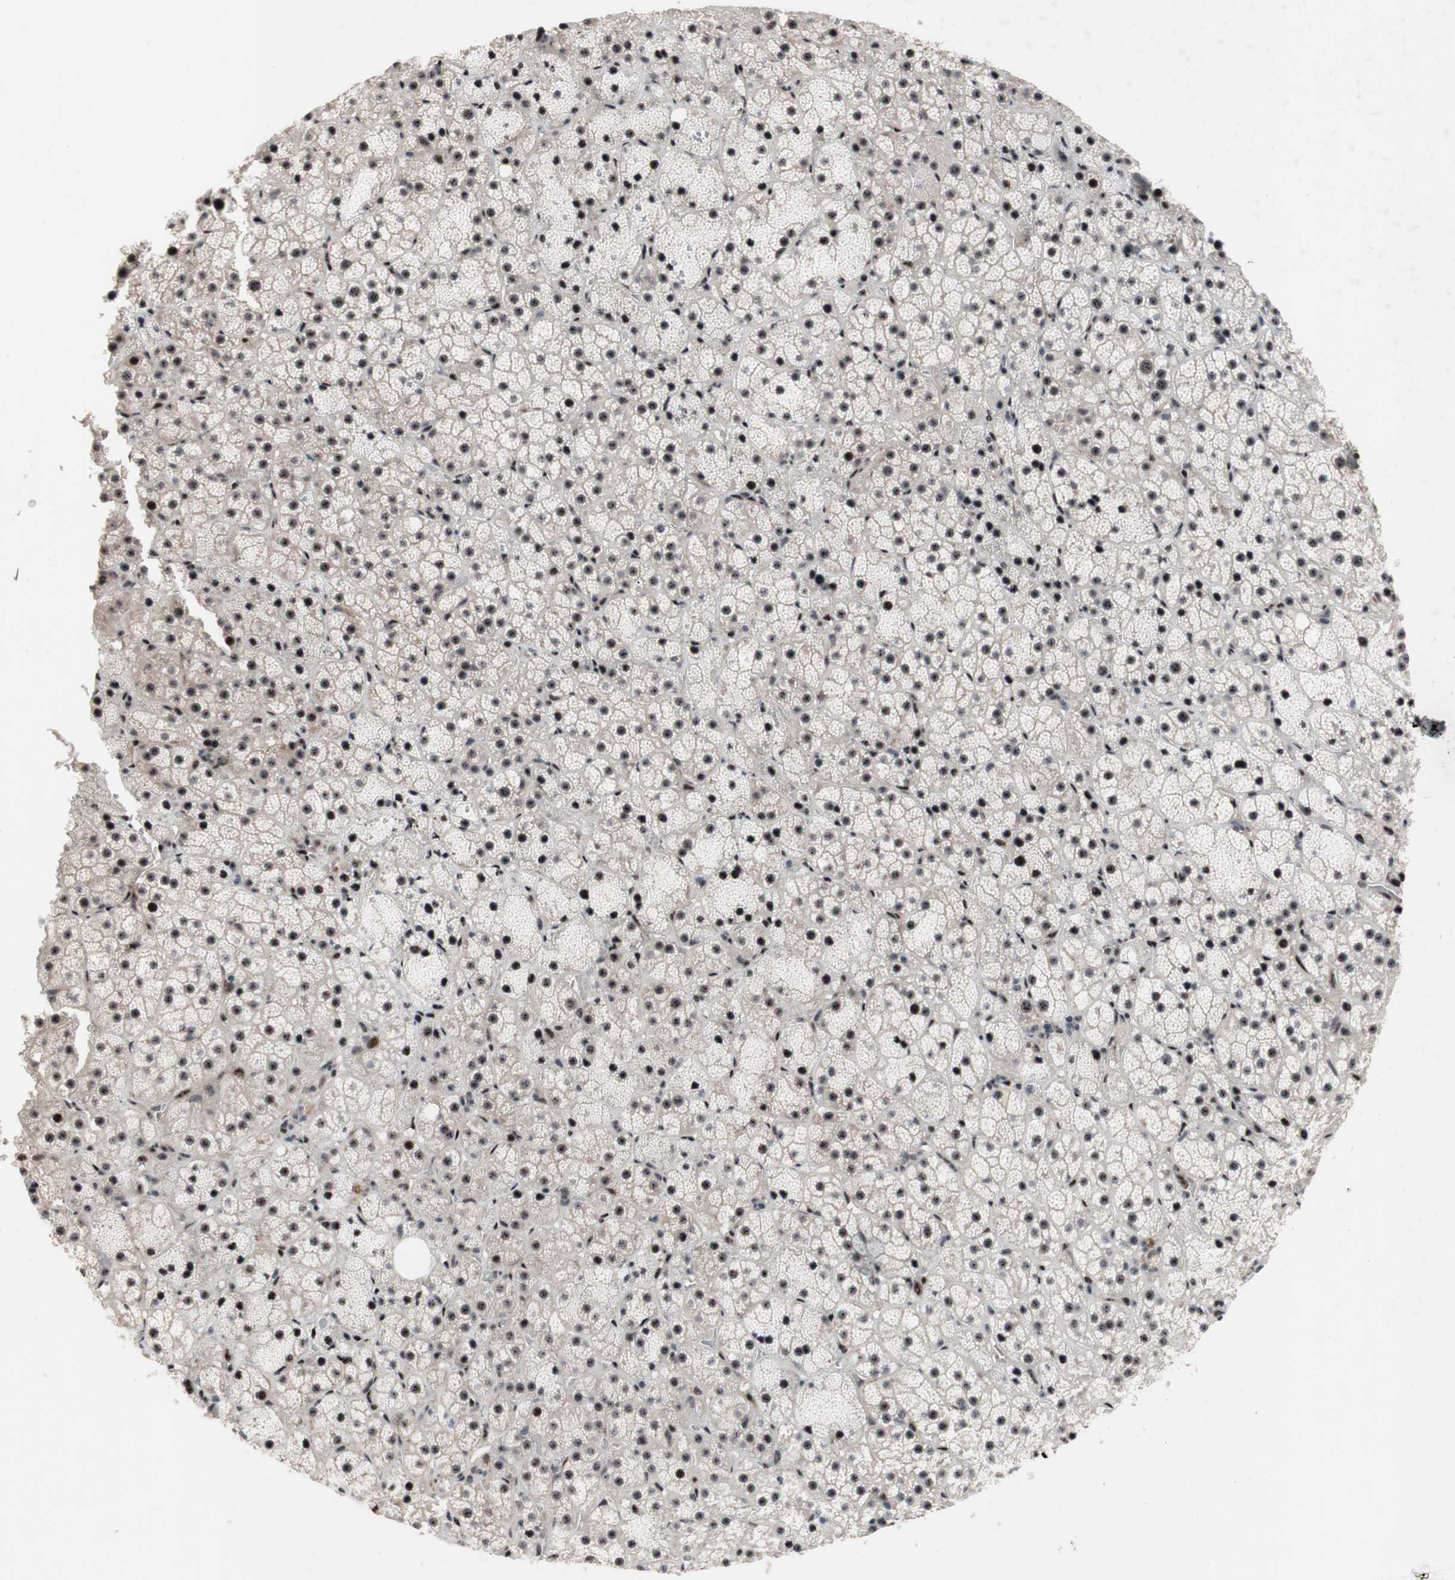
{"staining": {"intensity": "moderate", "quantity": ">75%", "location": "nuclear"}, "tissue": "adrenal gland", "cell_type": "Glandular cells", "image_type": "normal", "snomed": [{"axis": "morphology", "description": "Normal tissue, NOS"}, {"axis": "topography", "description": "Adrenal gland"}], "caption": "DAB (3,3'-diaminobenzidine) immunohistochemical staining of benign adrenal gland displays moderate nuclear protein staining in approximately >75% of glandular cells. (Brightfield microscopy of DAB IHC at high magnification).", "gene": "PINX1", "patient": {"sex": "female", "age": 57}}